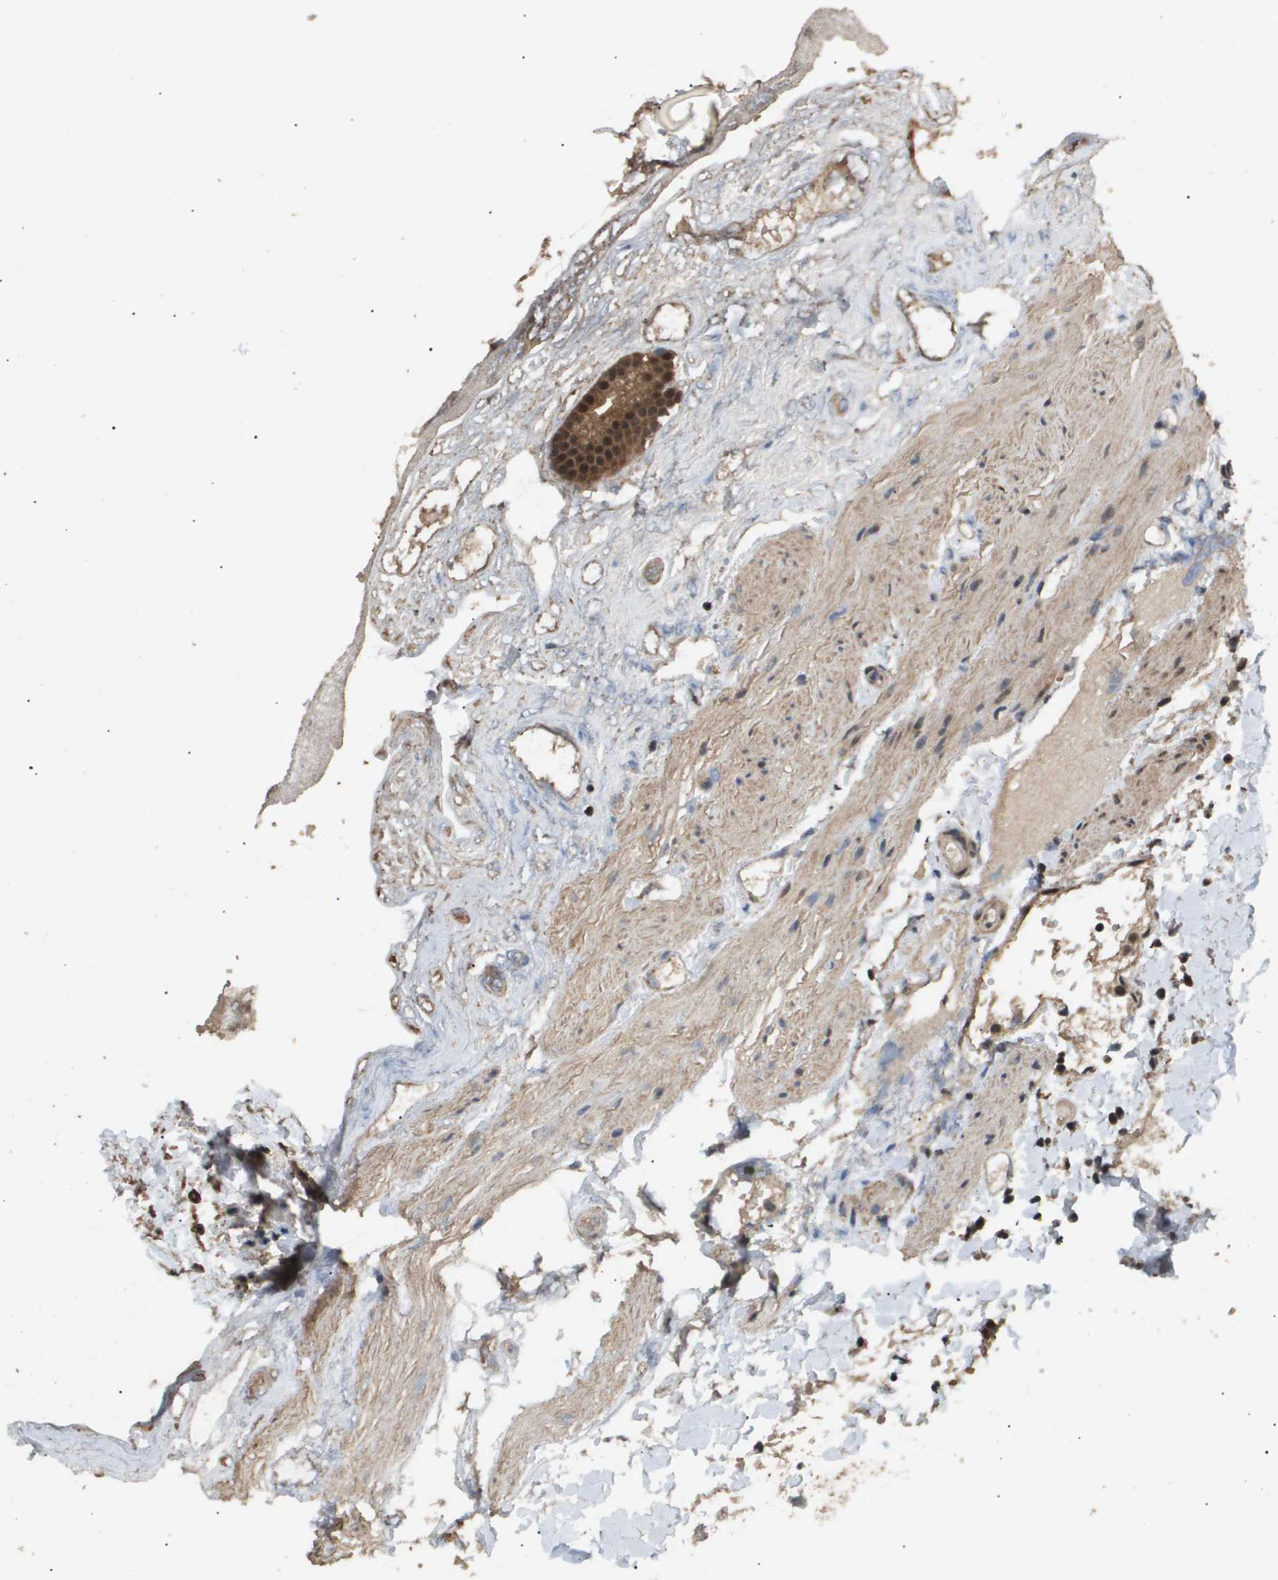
{"staining": {"intensity": "strong", "quantity": ">75%", "location": "cytoplasmic/membranous,nuclear"}, "tissue": "gallbladder", "cell_type": "Glandular cells", "image_type": "normal", "snomed": [{"axis": "morphology", "description": "Normal tissue, NOS"}, {"axis": "topography", "description": "Gallbladder"}], "caption": "Immunohistochemical staining of unremarkable human gallbladder displays strong cytoplasmic/membranous,nuclear protein positivity in approximately >75% of glandular cells. (Brightfield microscopy of DAB IHC at high magnification).", "gene": "ING1", "patient": {"sex": "female", "age": 24}}